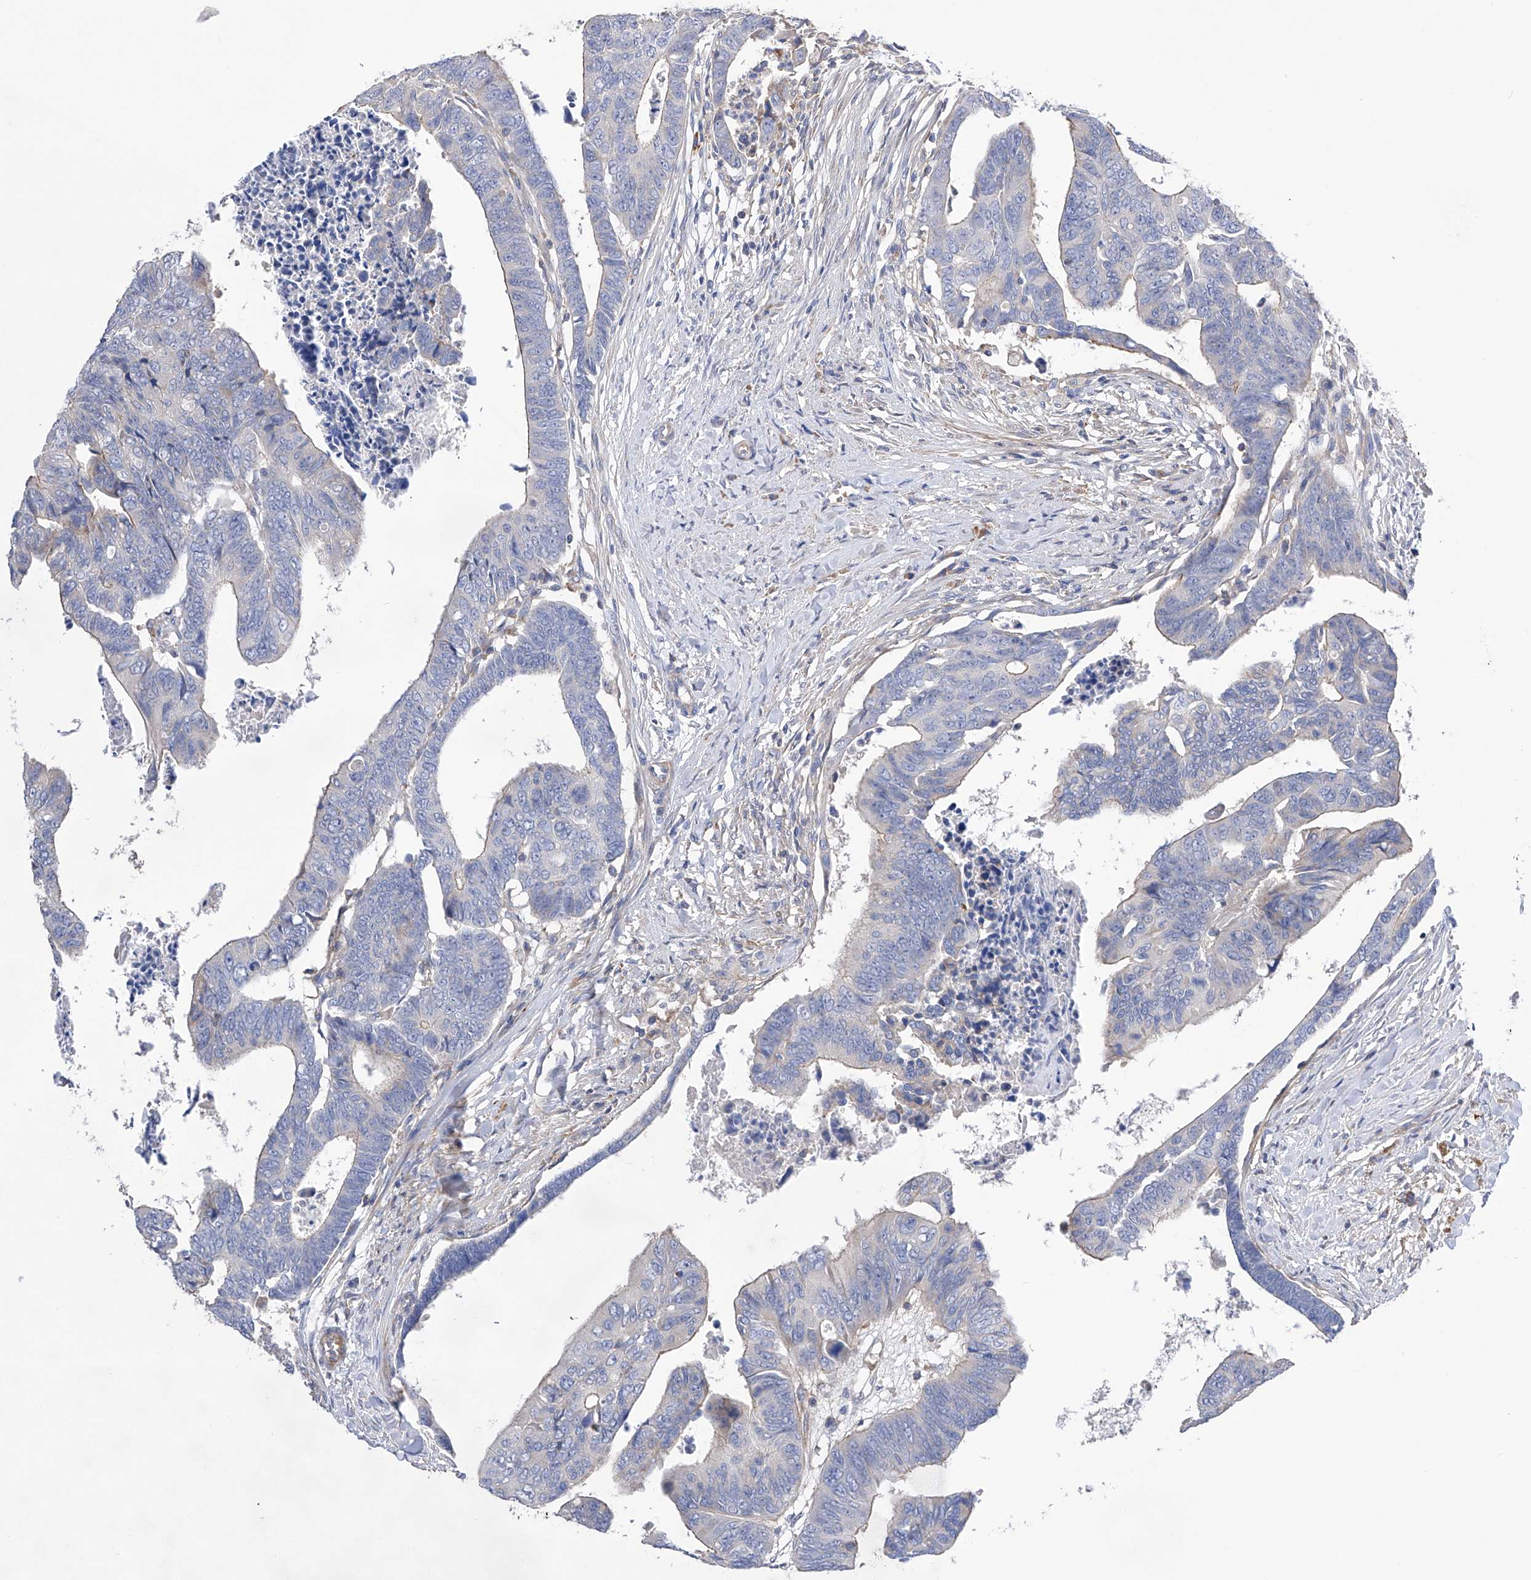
{"staining": {"intensity": "negative", "quantity": "none", "location": "none"}, "tissue": "colorectal cancer", "cell_type": "Tumor cells", "image_type": "cancer", "snomed": [{"axis": "morphology", "description": "Adenocarcinoma, NOS"}, {"axis": "topography", "description": "Rectum"}], "caption": "IHC image of adenocarcinoma (colorectal) stained for a protein (brown), which exhibits no expression in tumor cells.", "gene": "NFATC4", "patient": {"sex": "female", "age": 65}}